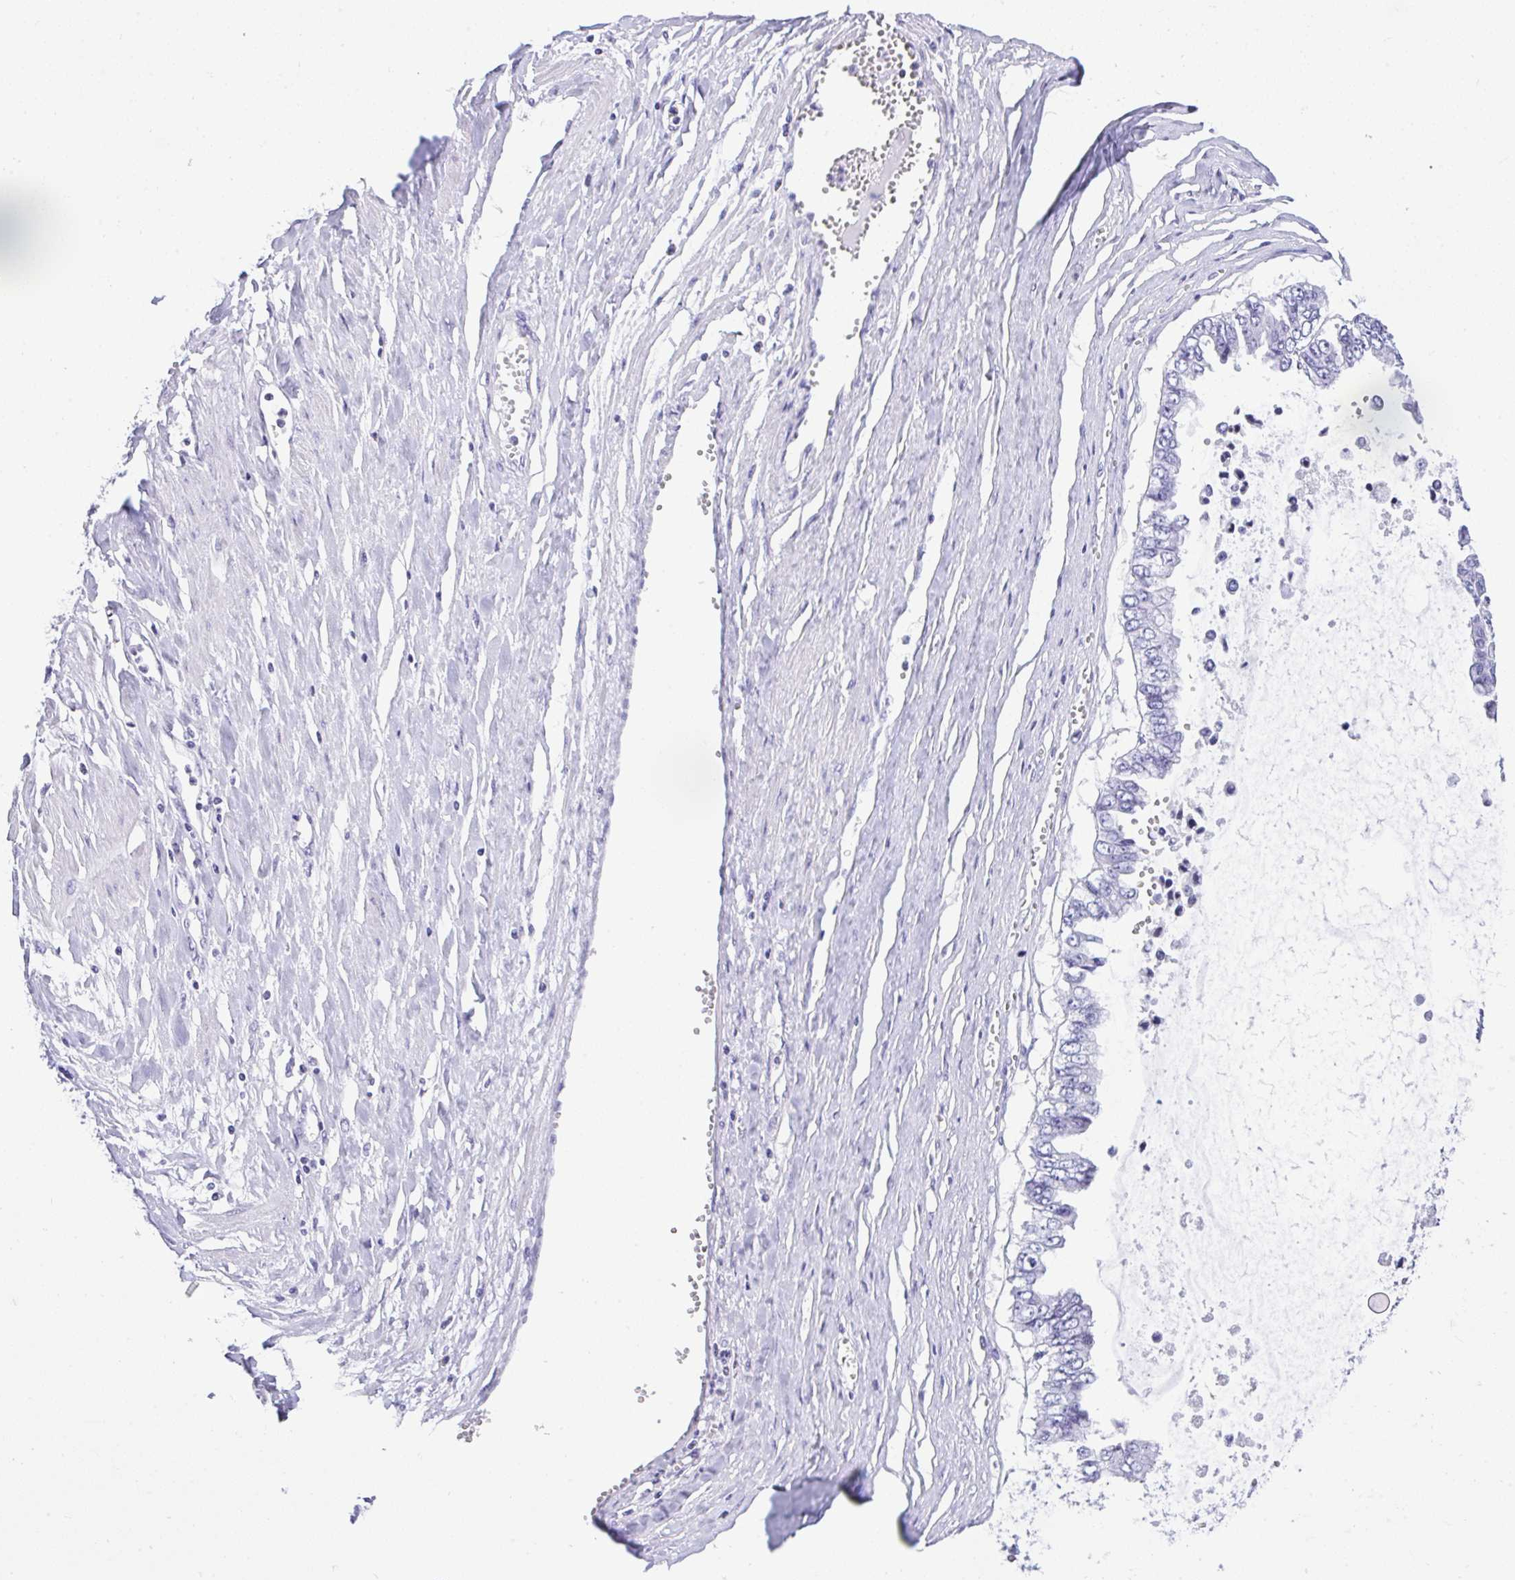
{"staining": {"intensity": "negative", "quantity": "none", "location": "none"}, "tissue": "ovarian cancer", "cell_type": "Tumor cells", "image_type": "cancer", "snomed": [{"axis": "morphology", "description": "Cystadenocarcinoma, mucinous, NOS"}, {"axis": "topography", "description": "Ovary"}], "caption": "A high-resolution micrograph shows immunohistochemistry staining of ovarian cancer, which demonstrates no significant positivity in tumor cells. Brightfield microscopy of IHC stained with DAB (brown) and hematoxylin (blue), captured at high magnification.", "gene": "KRT27", "patient": {"sex": "female", "age": 72}}